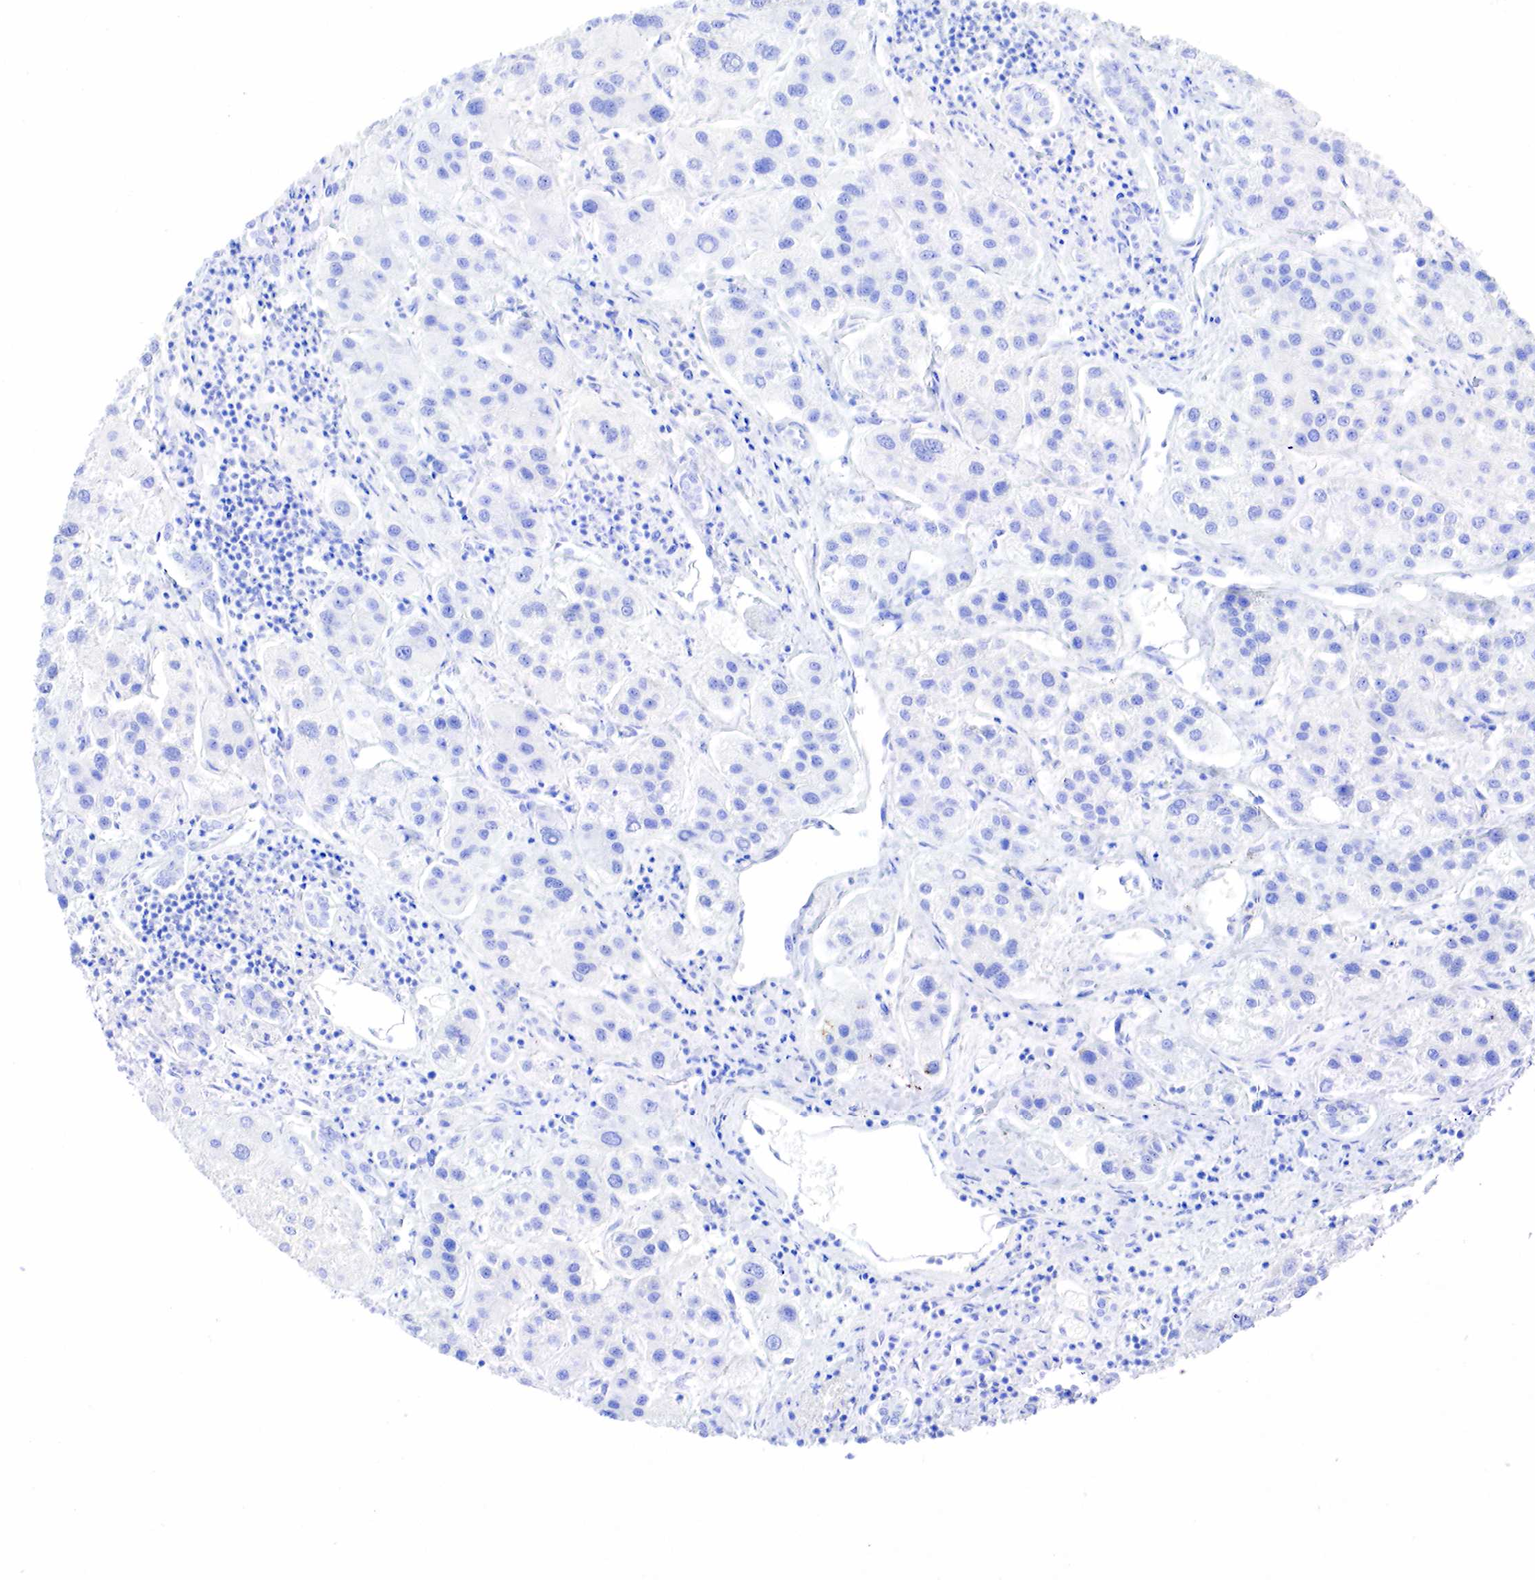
{"staining": {"intensity": "negative", "quantity": "none", "location": "none"}, "tissue": "liver cancer", "cell_type": "Tumor cells", "image_type": "cancer", "snomed": [{"axis": "morphology", "description": "Carcinoma, Hepatocellular, NOS"}, {"axis": "topography", "description": "Liver"}], "caption": "There is no significant staining in tumor cells of liver hepatocellular carcinoma.", "gene": "KLK3", "patient": {"sex": "female", "age": 85}}